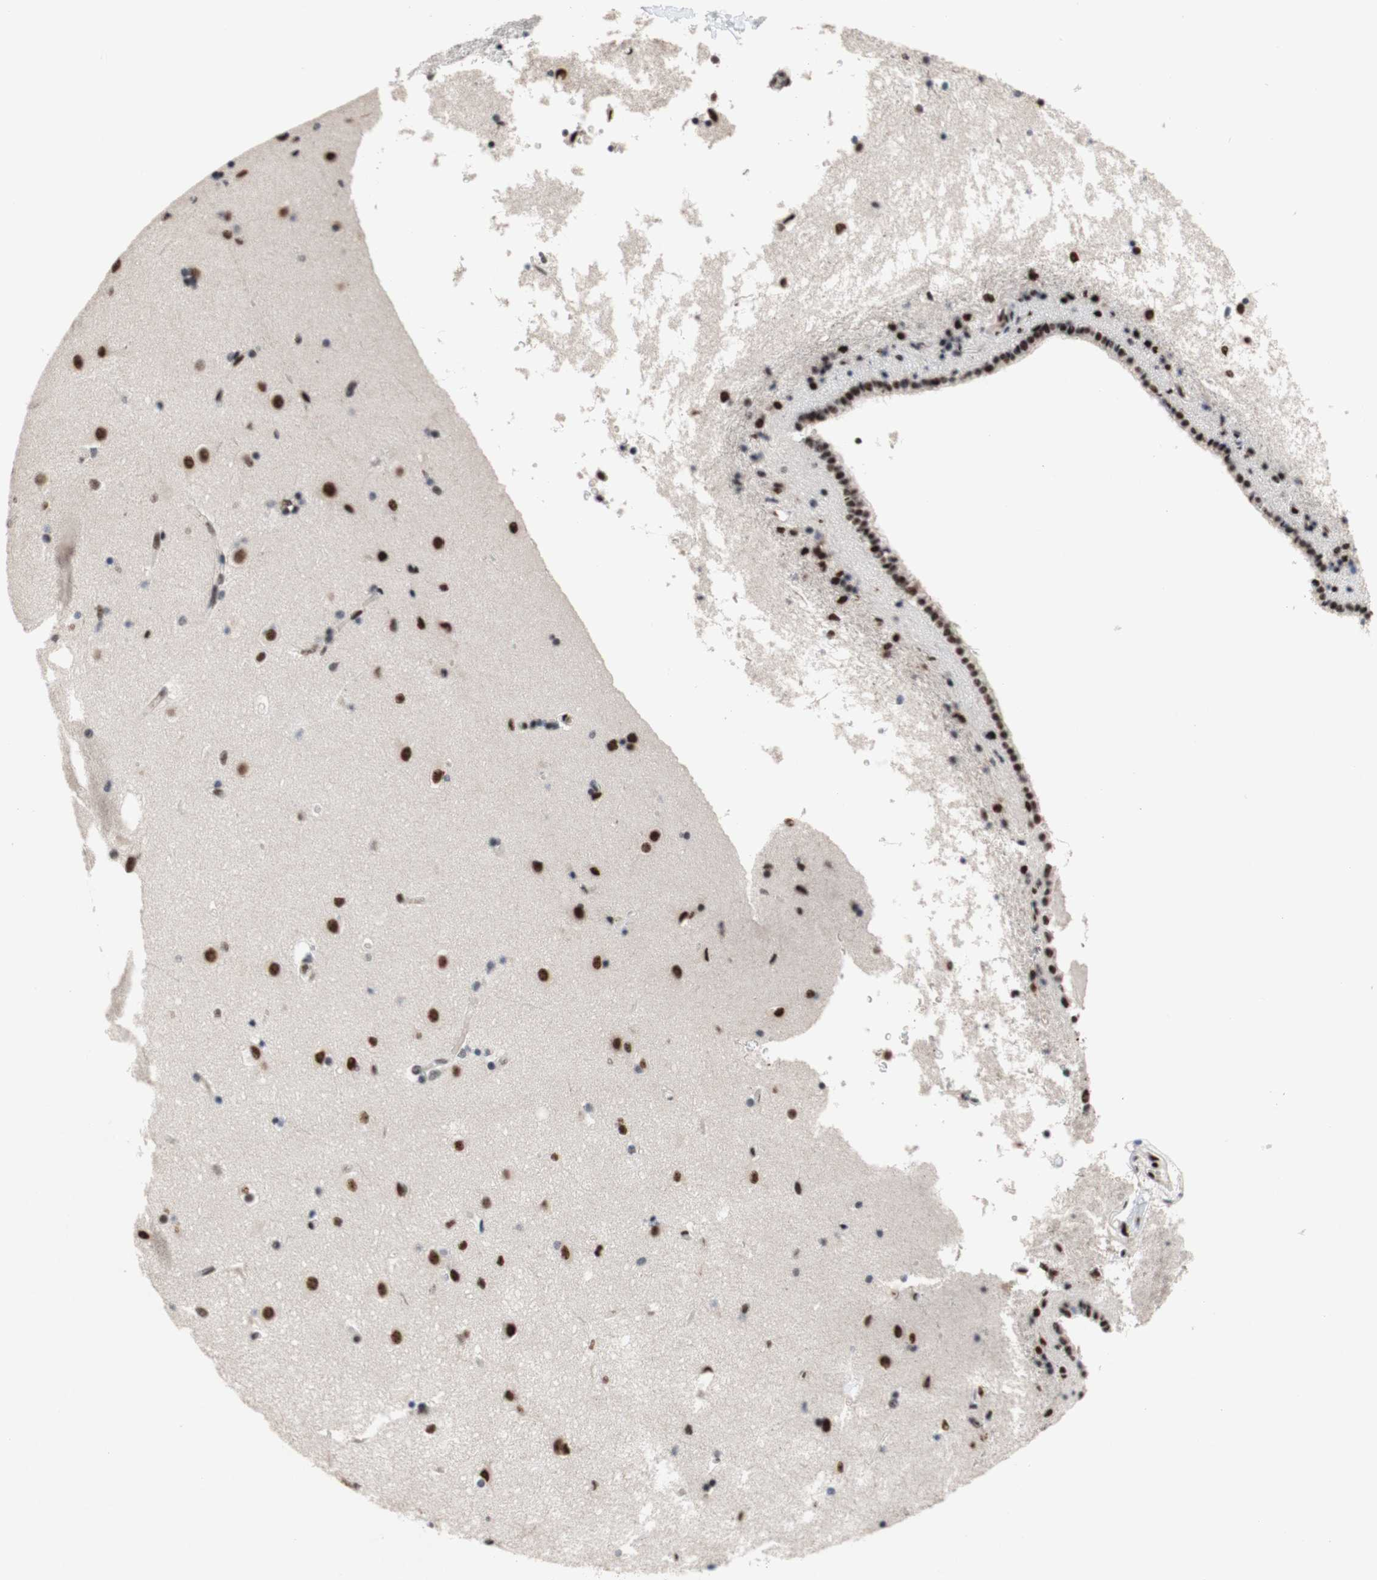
{"staining": {"intensity": "strong", "quantity": "25%-75%", "location": "nuclear"}, "tissue": "caudate", "cell_type": "Glial cells", "image_type": "normal", "snomed": [{"axis": "morphology", "description": "Normal tissue, NOS"}, {"axis": "topography", "description": "Lateral ventricle wall"}], "caption": "IHC of benign human caudate shows high levels of strong nuclear staining in about 25%-75% of glial cells. The staining was performed using DAB, with brown indicating positive protein expression. Nuclei are stained blue with hematoxylin.", "gene": "TLE1", "patient": {"sex": "female", "age": 19}}